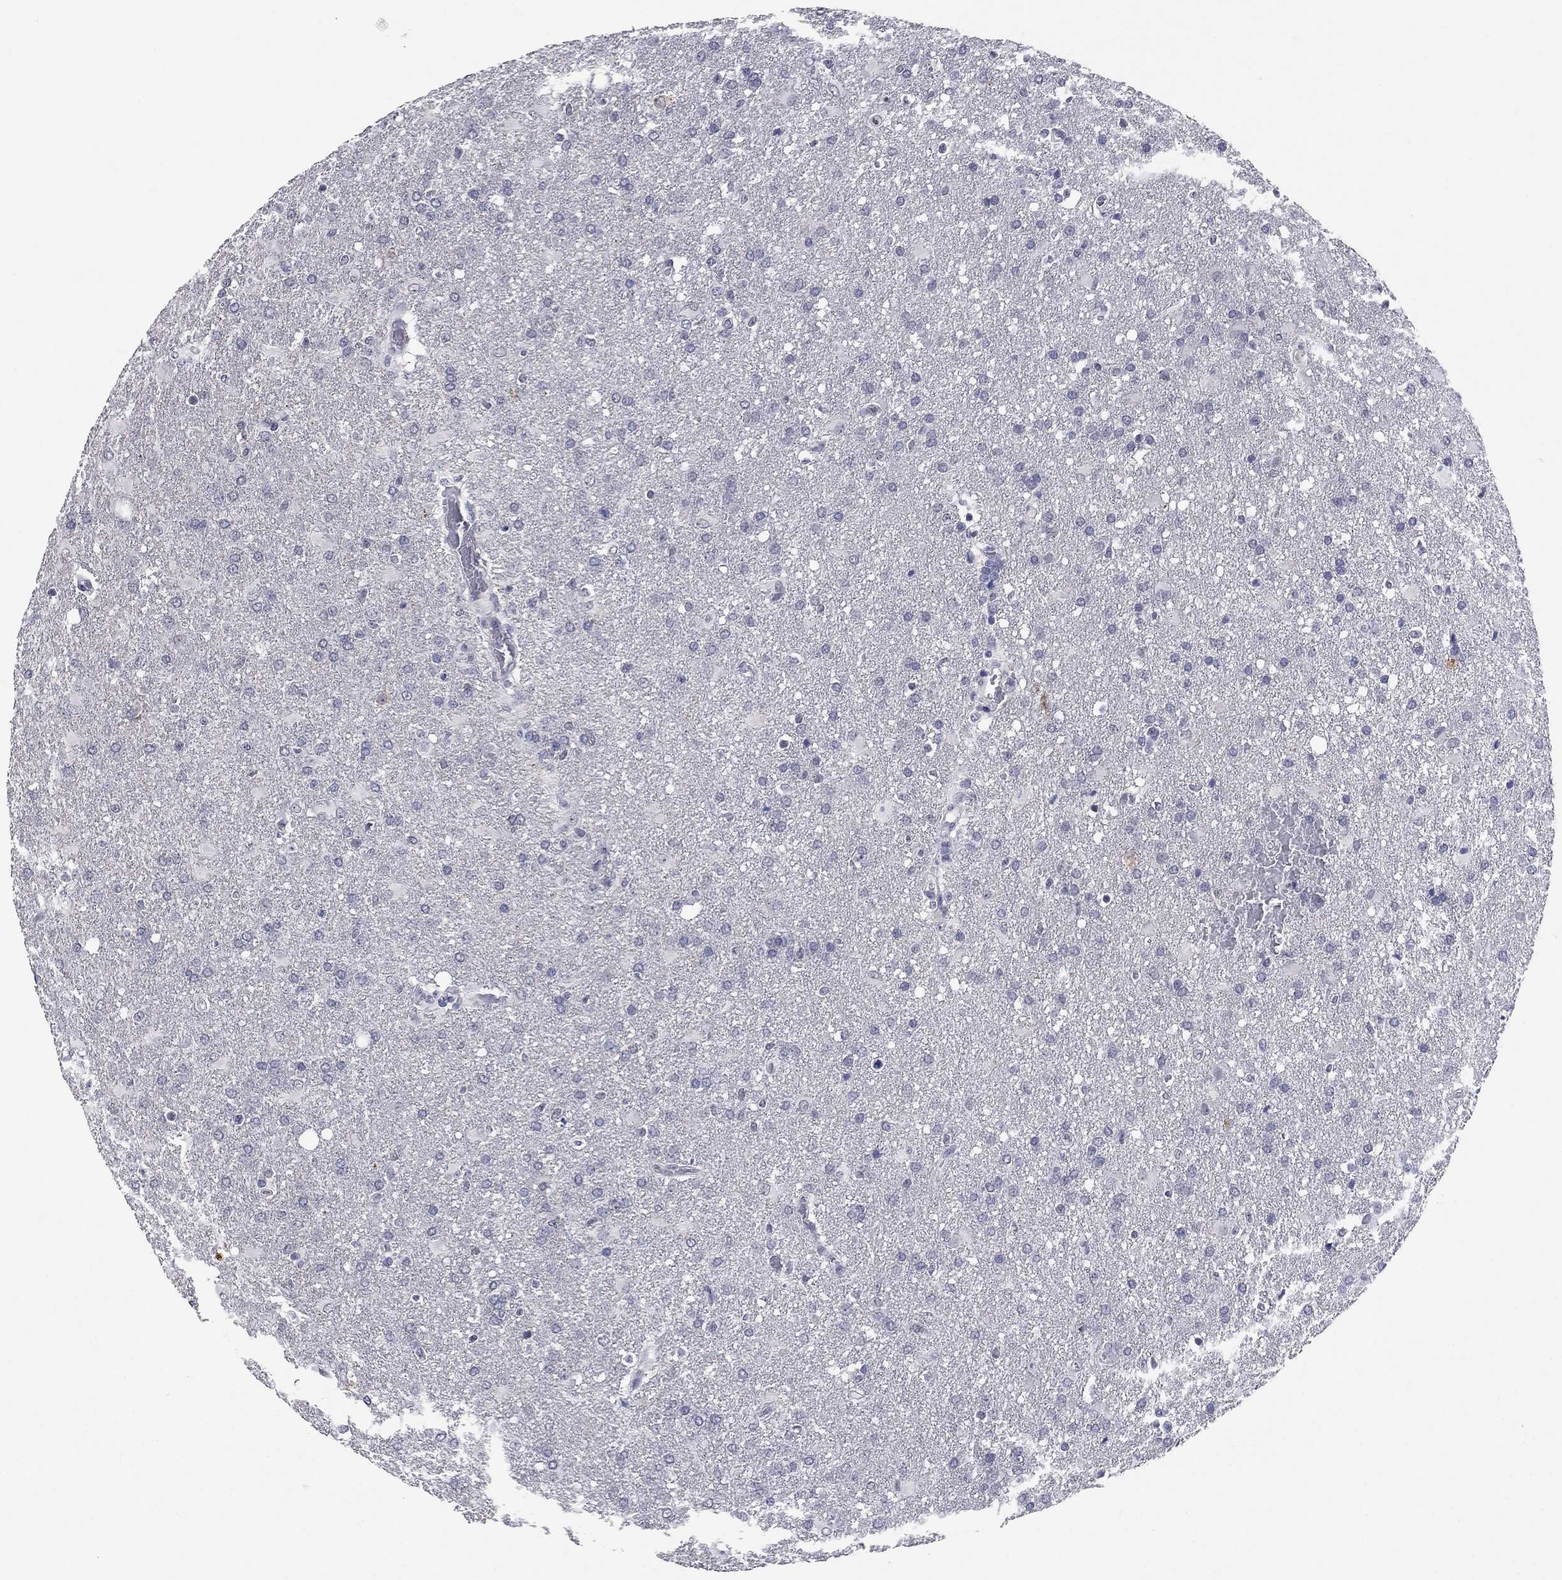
{"staining": {"intensity": "negative", "quantity": "none", "location": "none"}, "tissue": "glioma", "cell_type": "Tumor cells", "image_type": "cancer", "snomed": [{"axis": "morphology", "description": "Glioma, malignant, High grade"}, {"axis": "topography", "description": "Brain"}], "caption": "Tumor cells show no significant protein positivity in malignant high-grade glioma.", "gene": "SHOC2", "patient": {"sex": "male", "age": 68}}